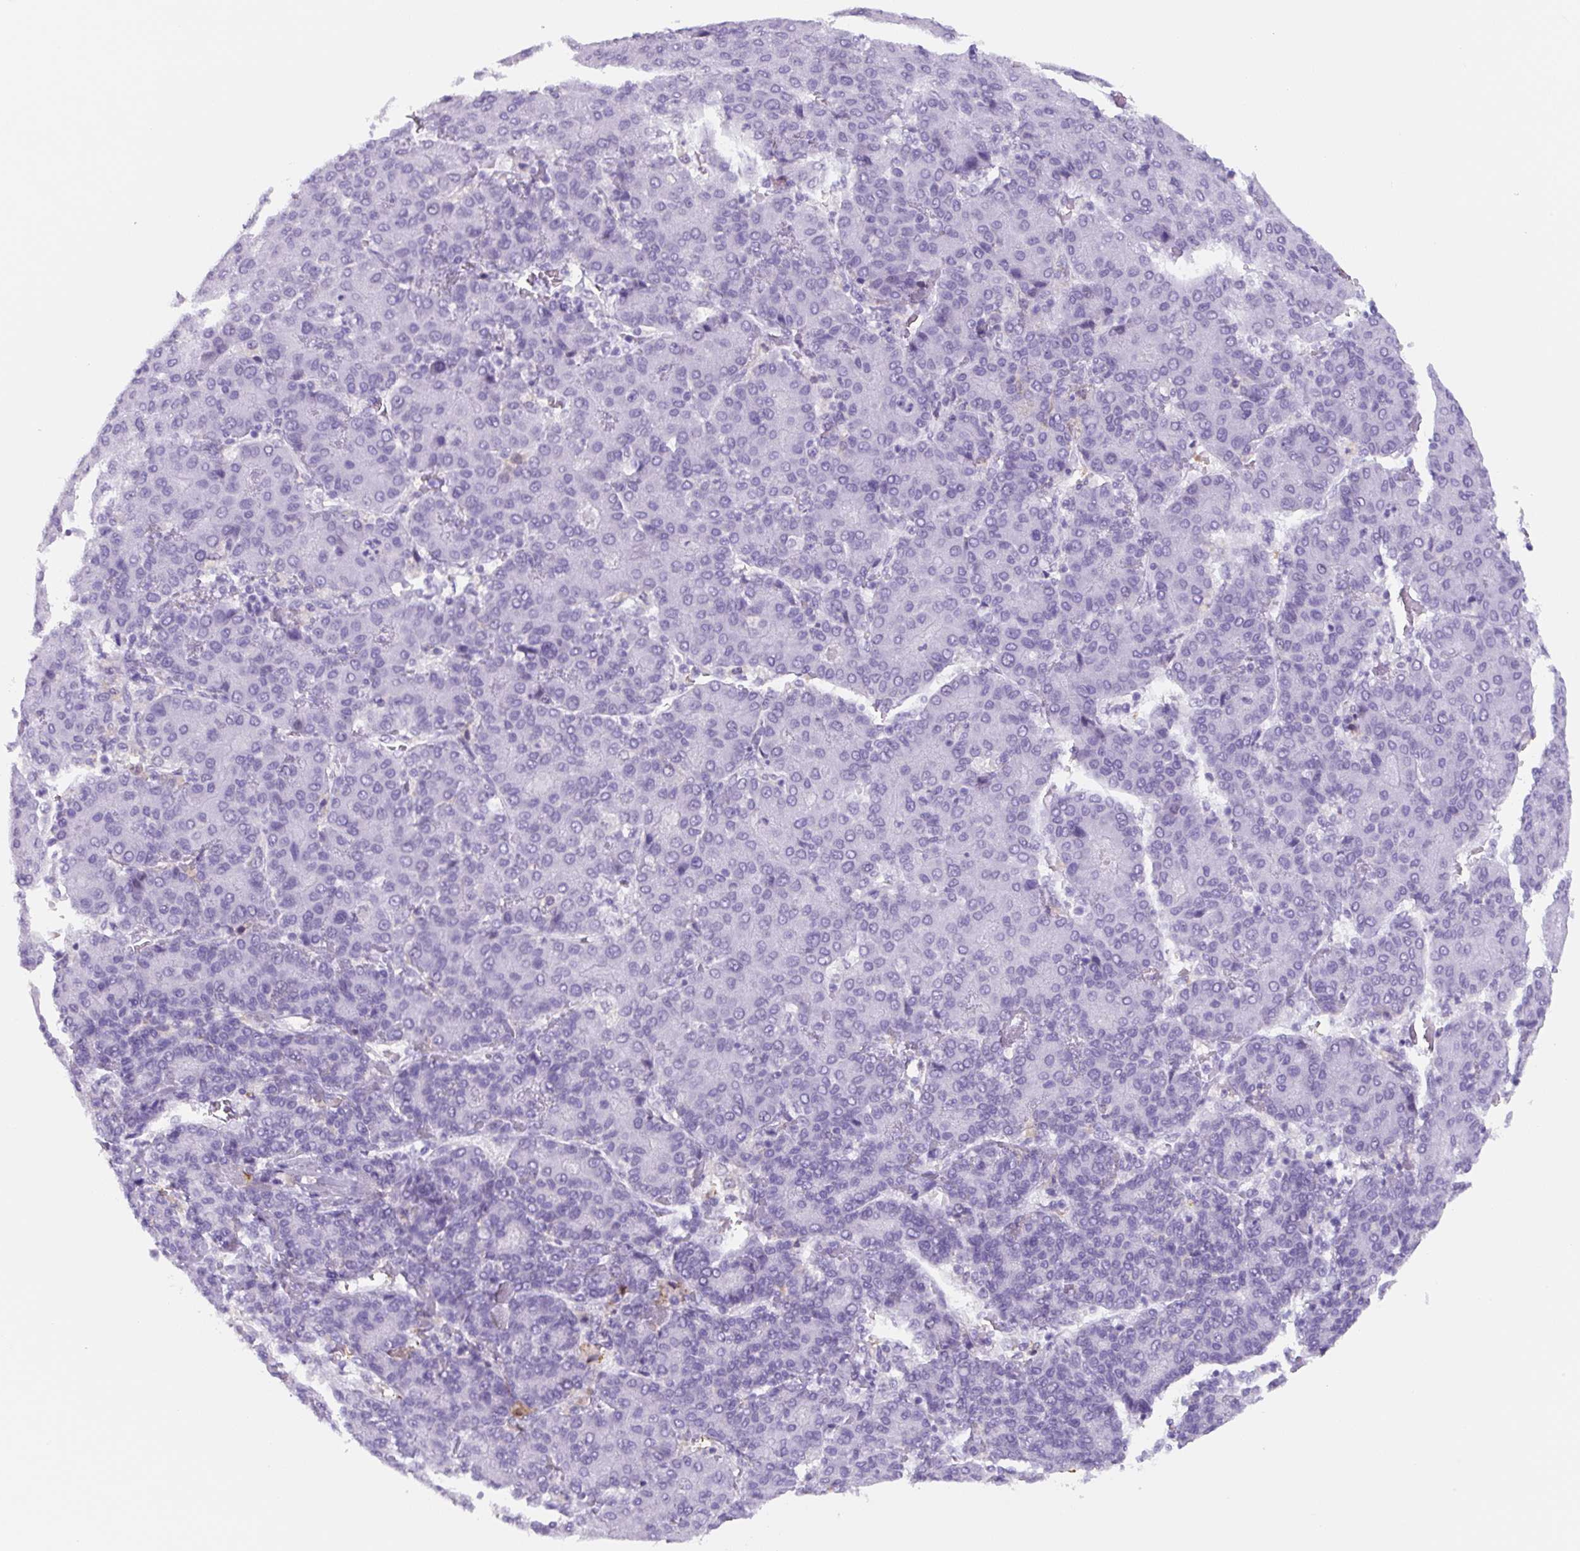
{"staining": {"intensity": "negative", "quantity": "none", "location": "none"}, "tissue": "liver cancer", "cell_type": "Tumor cells", "image_type": "cancer", "snomed": [{"axis": "morphology", "description": "Carcinoma, Hepatocellular, NOS"}, {"axis": "topography", "description": "Liver"}], "caption": "DAB immunohistochemical staining of human liver cancer demonstrates no significant expression in tumor cells. (IHC, brightfield microscopy, high magnification).", "gene": "TNFRSF8", "patient": {"sex": "male", "age": 65}}